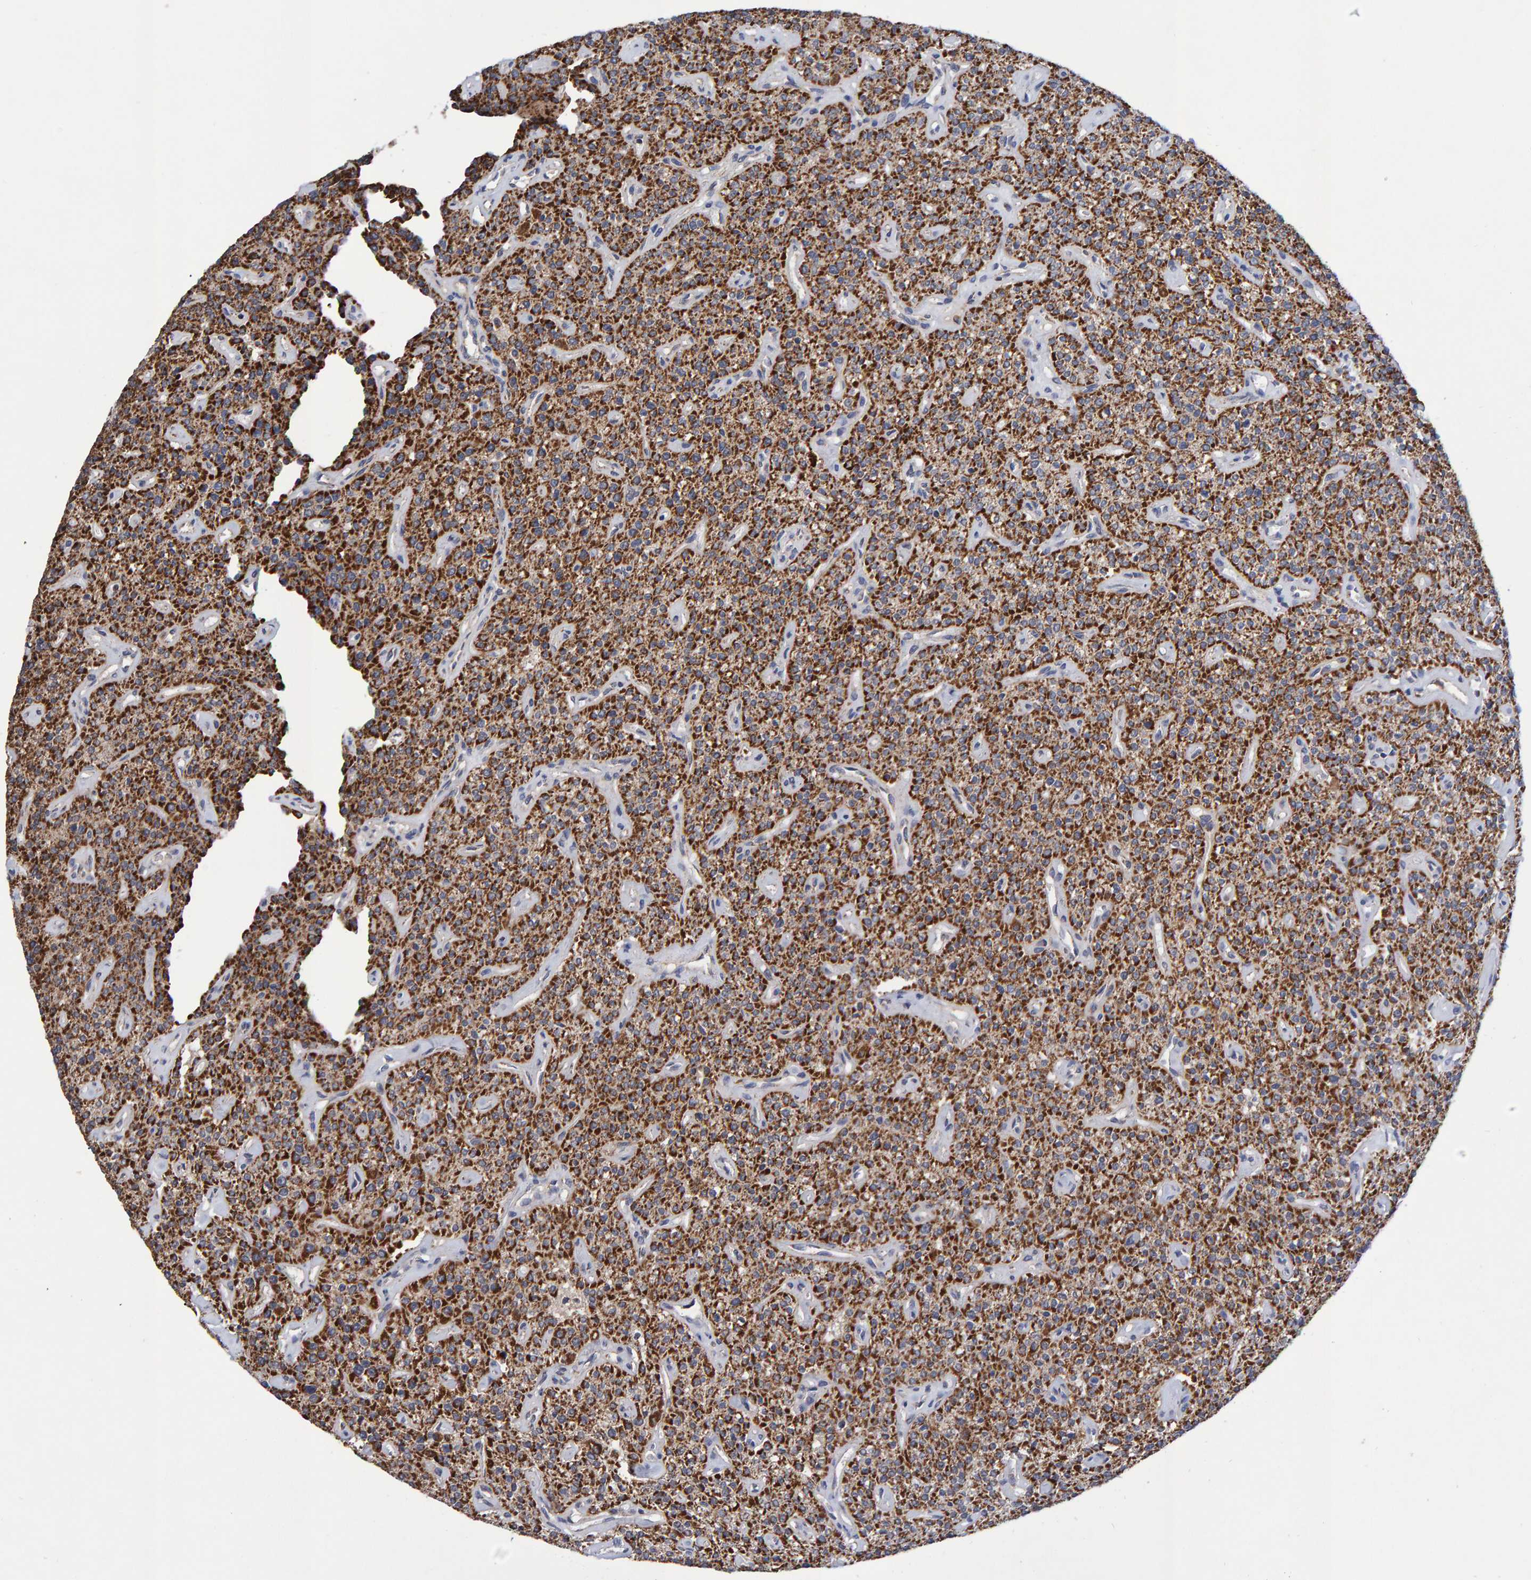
{"staining": {"intensity": "strong", "quantity": ">75%", "location": "cytoplasmic/membranous"}, "tissue": "parathyroid gland", "cell_type": "Glandular cells", "image_type": "normal", "snomed": [{"axis": "morphology", "description": "Normal tissue, NOS"}, {"axis": "topography", "description": "Parathyroid gland"}], "caption": "Immunohistochemical staining of unremarkable human parathyroid gland shows high levels of strong cytoplasmic/membranous positivity in about >75% of glandular cells. Nuclei are stained in blue.", "gene": "EFR3A", "patient": {"sex": "male", "age": 46}}